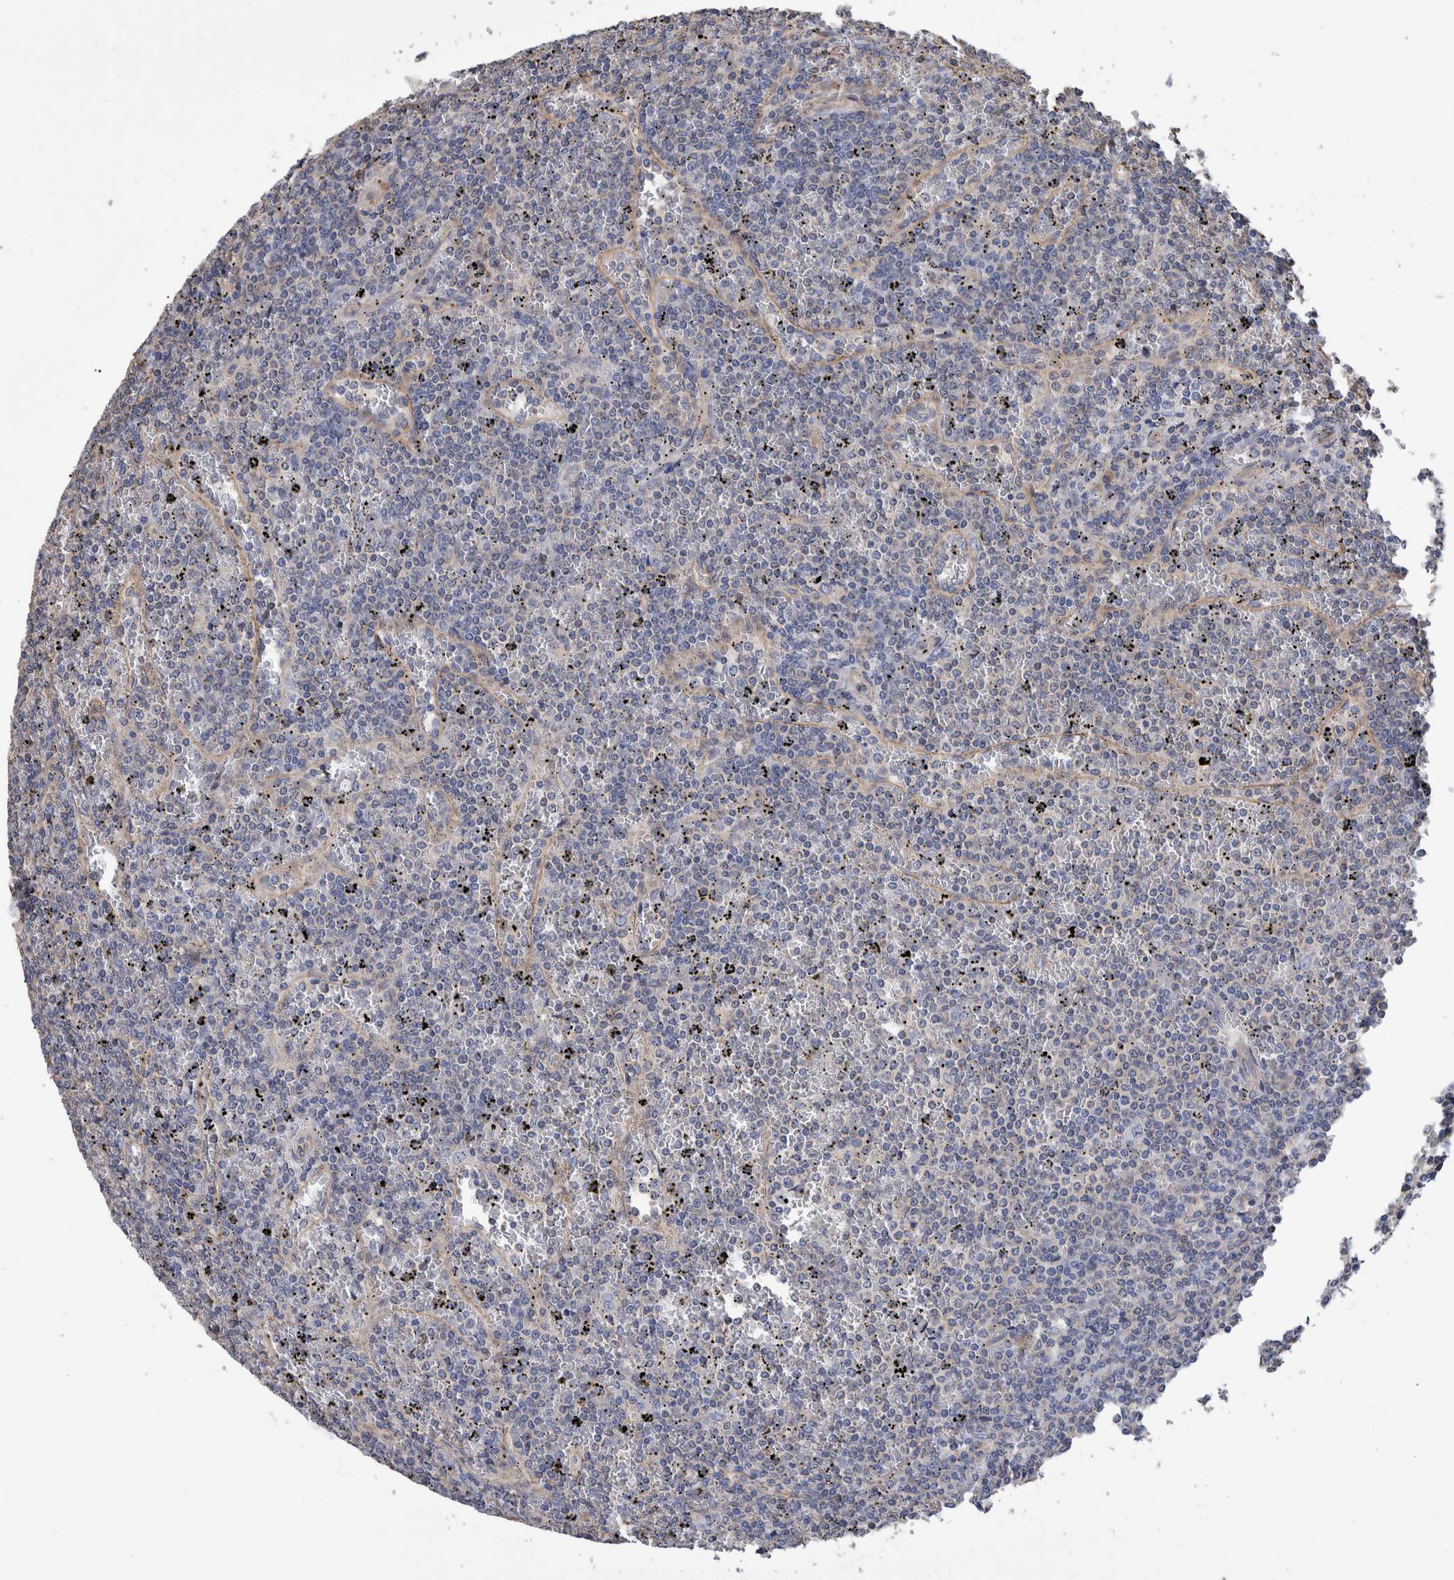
{"staining": {"intensity": "negative", "quantity": "none", "location": "none"}, "tissue": "lymphoma", "cell_type": "Tumor cells", "image_type": "cancer", "snomed": [{"axis": "morphology", "description": "Malignant lymphoma, non-Hodgkin's type, Low grade"}, {"axis": "topography", "description": "Spleen"}], "caption": "A high-resolution histopathology image shows immunohistochemistry staining of malignant lymphoma, non-Hodgkin's type (low-grade), which displays no significant staining in tumor cells.", "gene": "SLC45A4", "patient": {"sex": "female", "age": 19}}